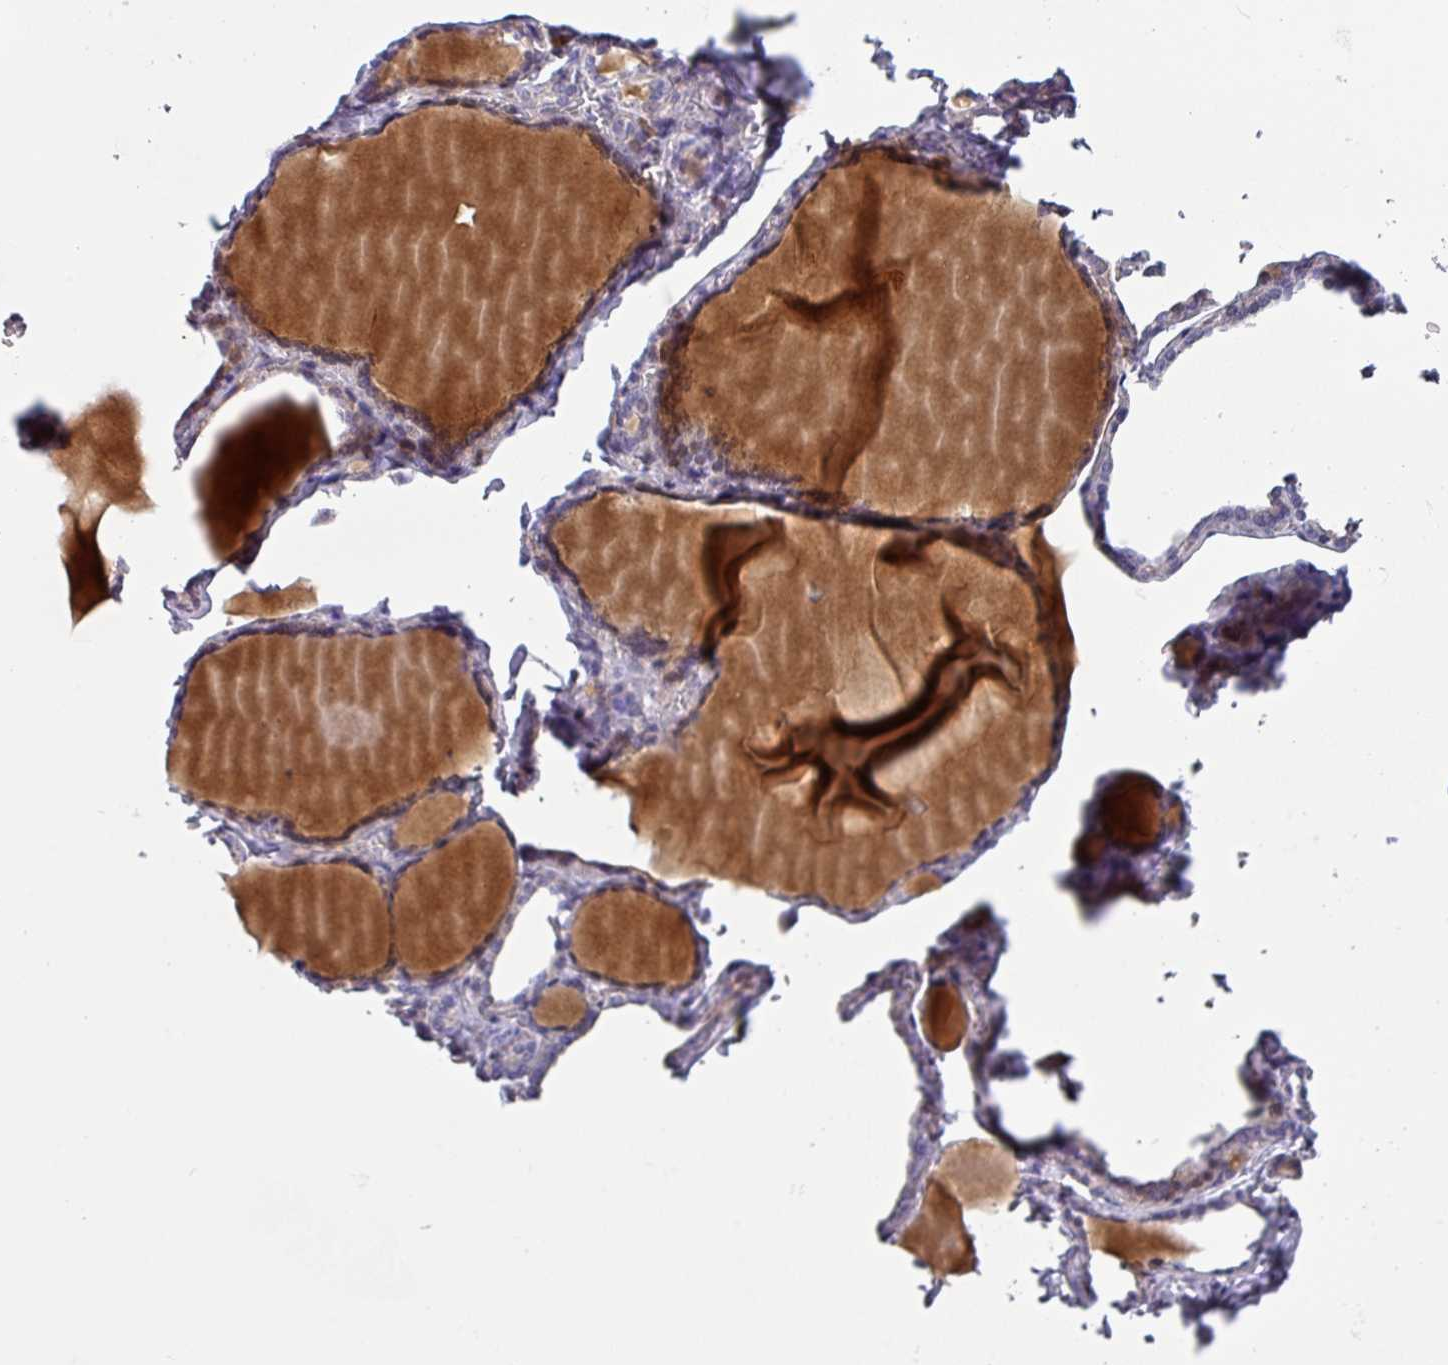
{"staining": {"intensity": "negative", "quantity": "none", "location": "none"}, "tissue": "thyroid gland", "cell_type": "Glandular cells", "image_type": "normal", "snomed": [{"axis": "morphology", "description": "Normal tissue, NOS"}, {"axis": "topography", "description": "Thyroid gland"}], "caption": "DAB immunohistochemical staining of benign thyroid gland shows no significant staining in glandular cells.", "gene": "KLHL3", "patient": {"sex": "female", "age": 42}}